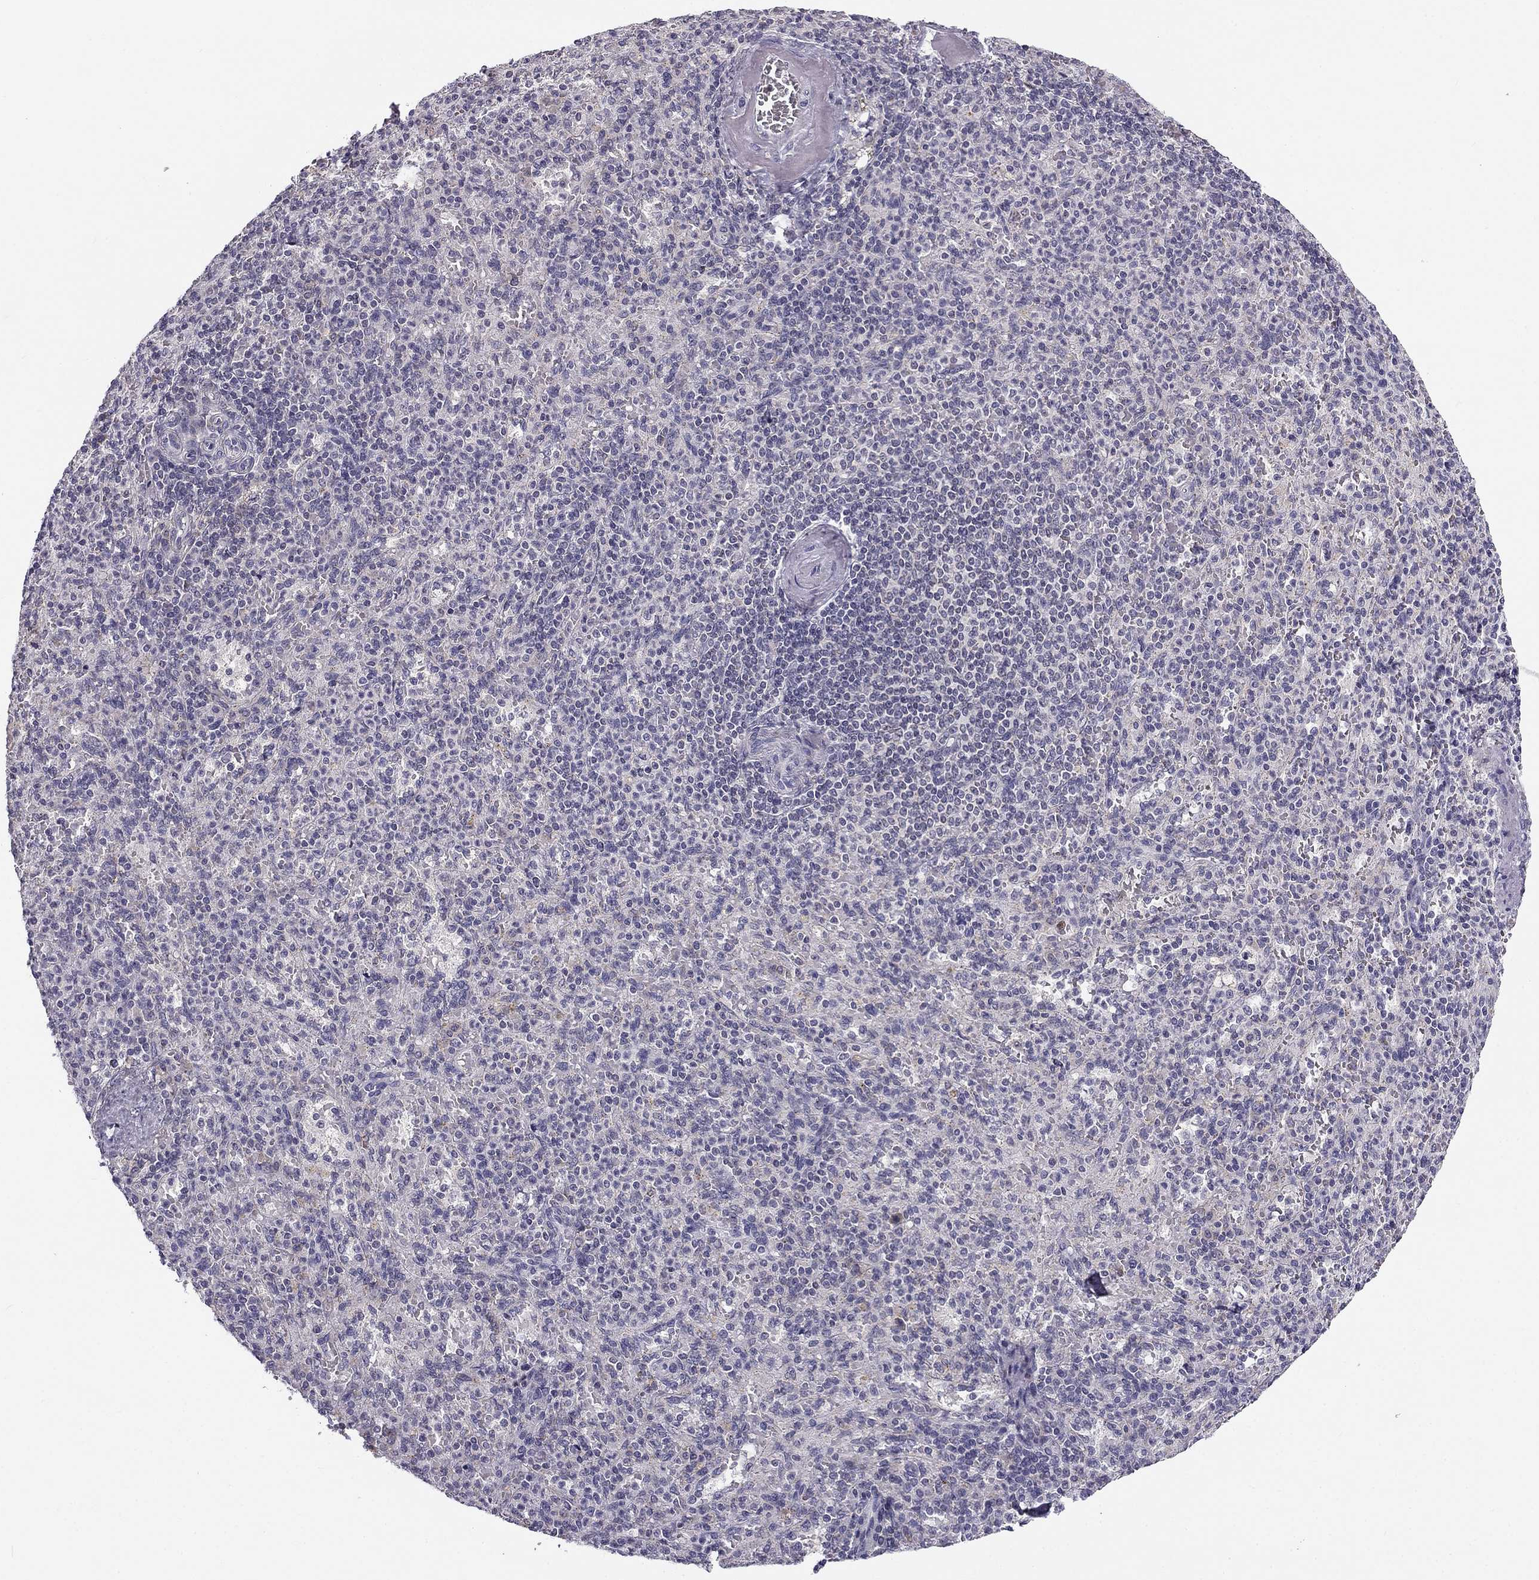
{"staining": {"intensity": "negative", "quantity": "none", "location": "none"}, "tissue": "spleen", "cell_type": "Cells in red pulp", "image_type": "normal", "snomed": [{"axis": "morphology", "description": "Normal tissue, NOS"}, {"axis": "topography", "description": "Spleen"}], "caption": "Immunohistochemistry (IHC) histopathology image of normal spleen stained for a protein (brown), which shows no staining in cells in red pulp. (DAB (3,3'-diaminobenzidine) immunohistochemistry, high magnification).", "gene": "CNR1", "patient": {"sex": "female", "age": 74}}